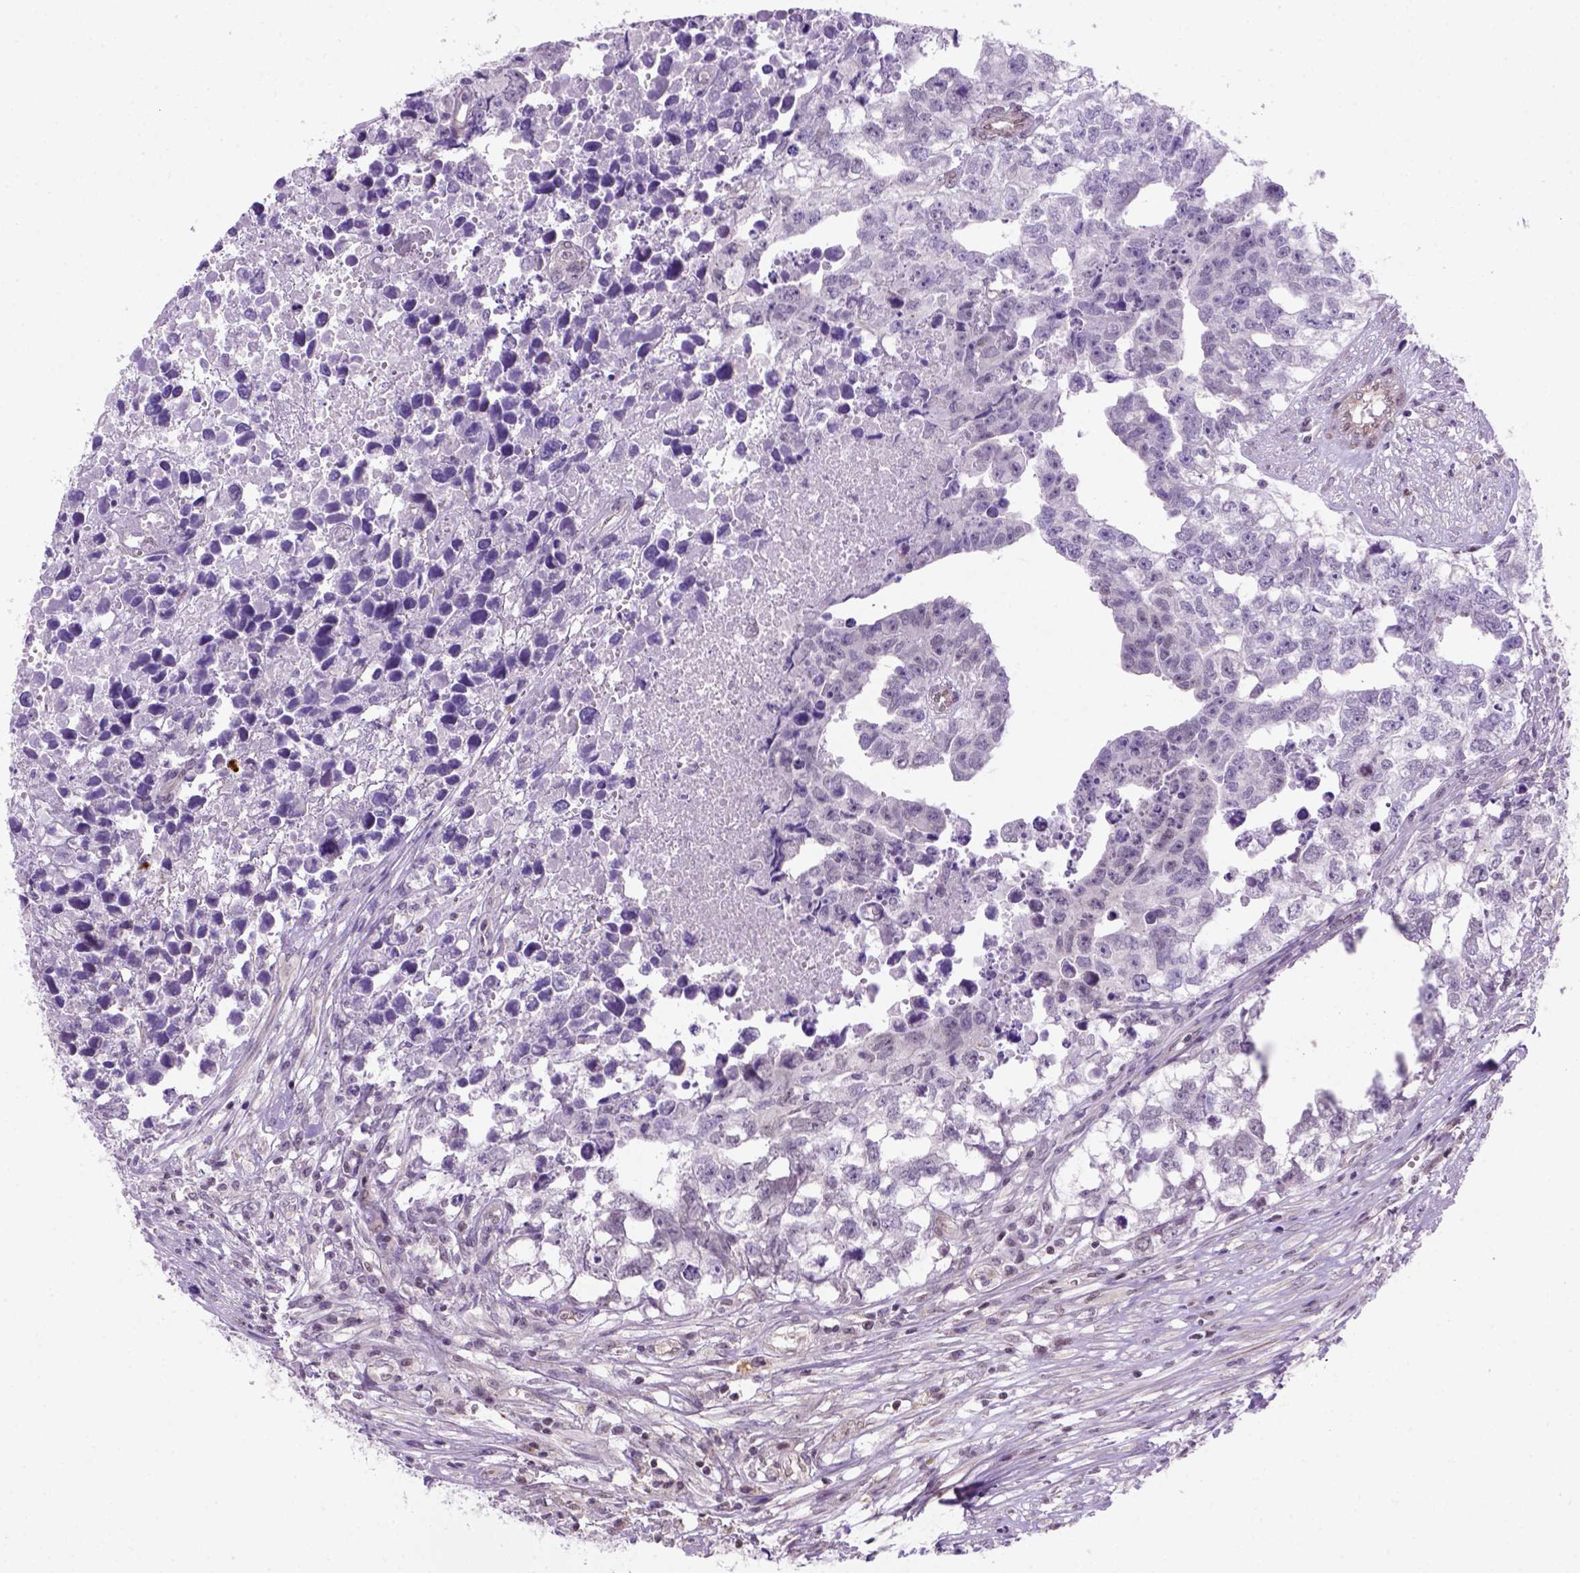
{"staining": {"intensity": "negative", "quantity": "none", "location": "none"}, "tissue": "testis cancer", "cell_type": "Tumor cells", "image_type": "cancer", "snomed": [{"axis": "morphology", "description": "Carcinoma, Embryonal, NOS"}, {"axis": "morphology", "description": "Teratoma, malignant, NOS"}, {"axis": "topography", "description": "Testis"}], "caption": "High magnification brightfield microscopy of testis cancer (teratoma (malignant)) stained with DAB (3,3'-diaminobenzidine) (brown) and counterstained with hematoxylin (blue): tumor cells show no significant expression. (Brightfield microscopy of DAB immunohistochemistry at high magnification).", "gene": "MGMT", "patient": {"sex": "male", "age": 44}}